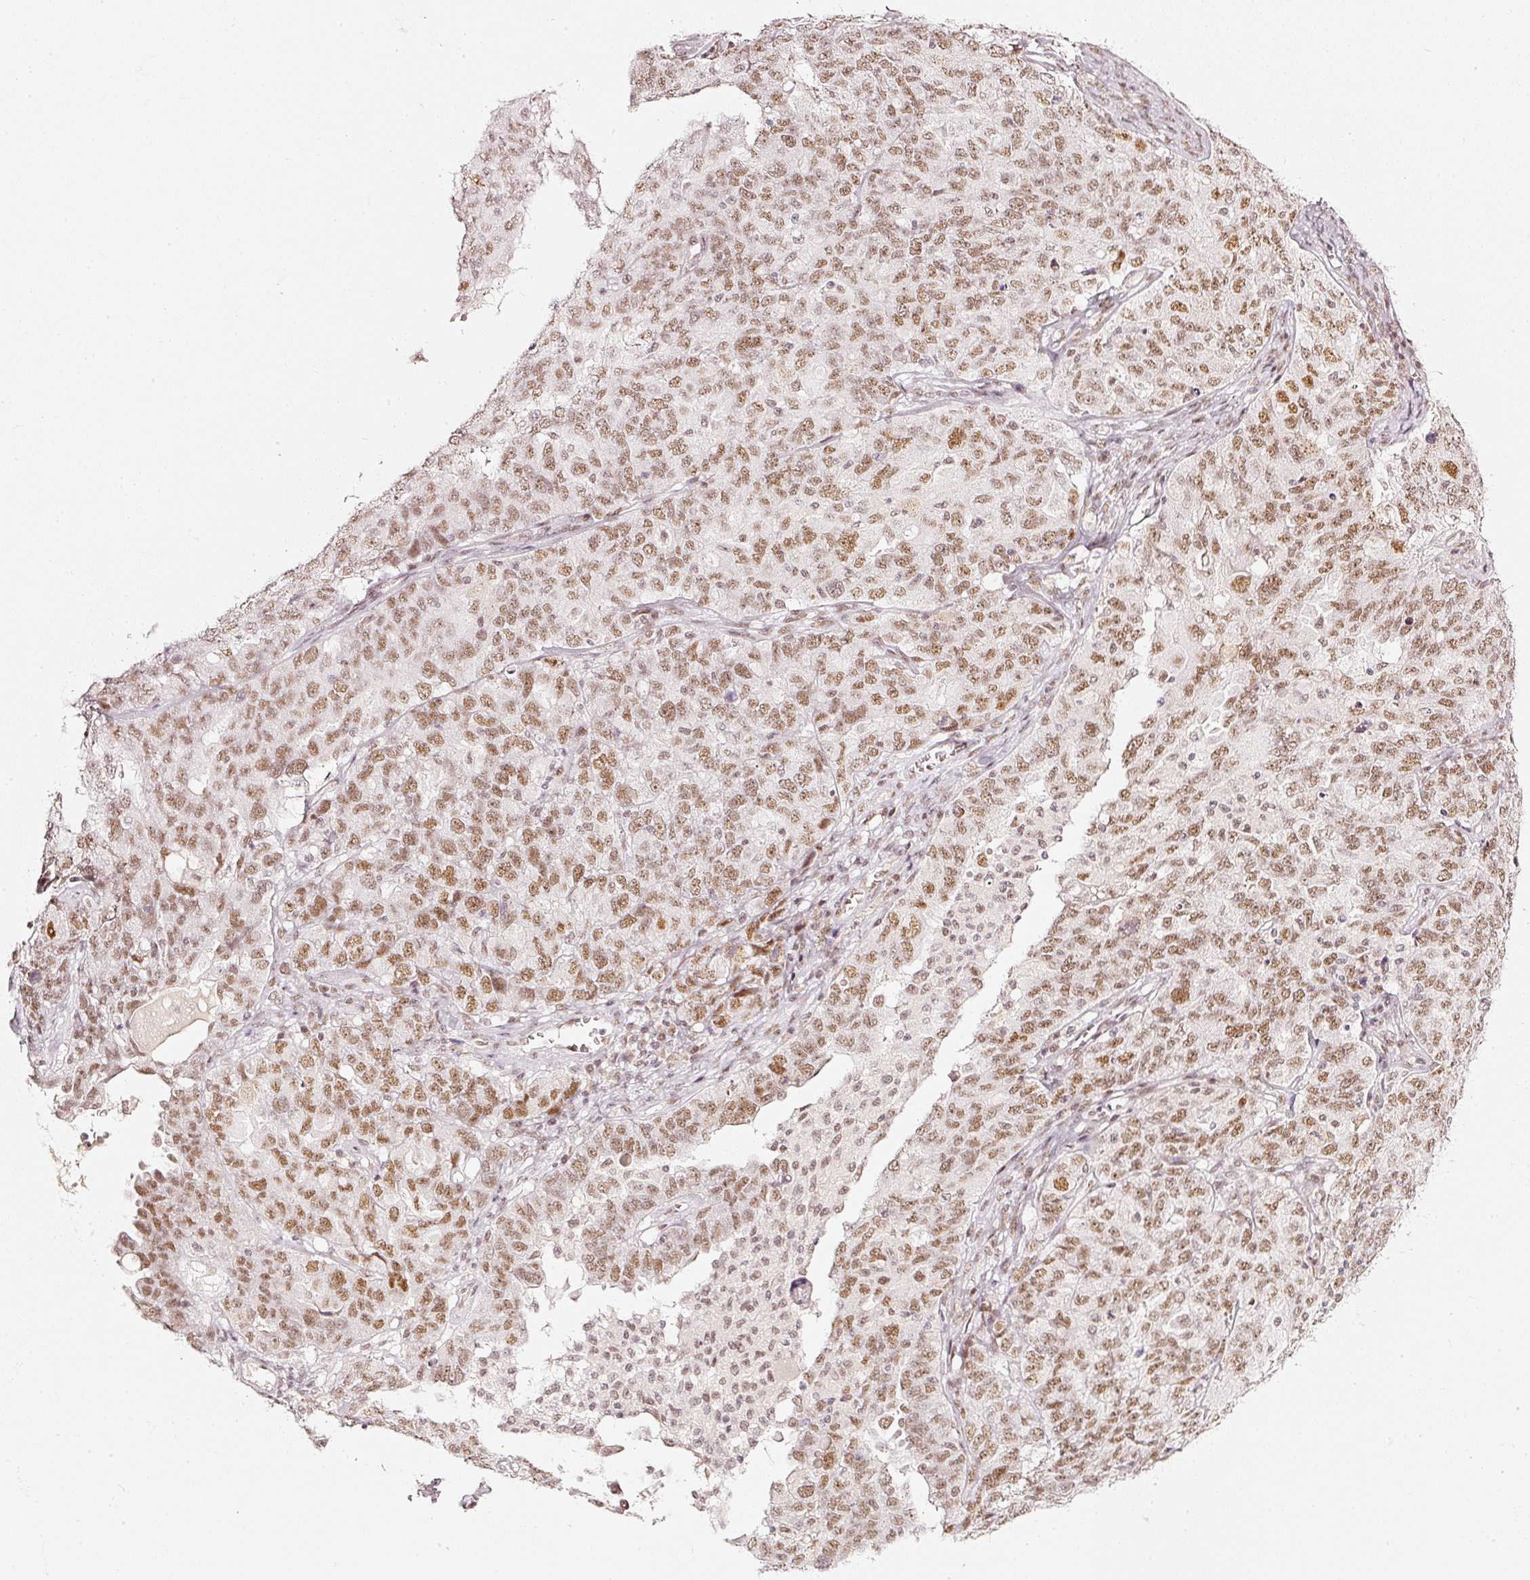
{"staining": {"intensity": "moderate", "quantity": ">75%", "location": "nuclear"}, "tissue": "ovarian cancer", "cell_type": "Tumor cells", "image_type": "cancer", "snomed": [{"axis": "morphology", "description": "Carcinoma, endometroid"}, {"axis": "topography", "description": "Ovary"}], "caption": "Protein staining of ovarian endometroid carcinoma tissue displays moderate nuclear expression in approximately >75% of tumor cells. The staining was performed using DAB (3,3'-diaminobenzidine), with brown indicating positive protein expression. Nuclei are stained blue with hematoxylin.", "gene": "PPP1R10", "patient": {"sex": "female", "age": 62}}